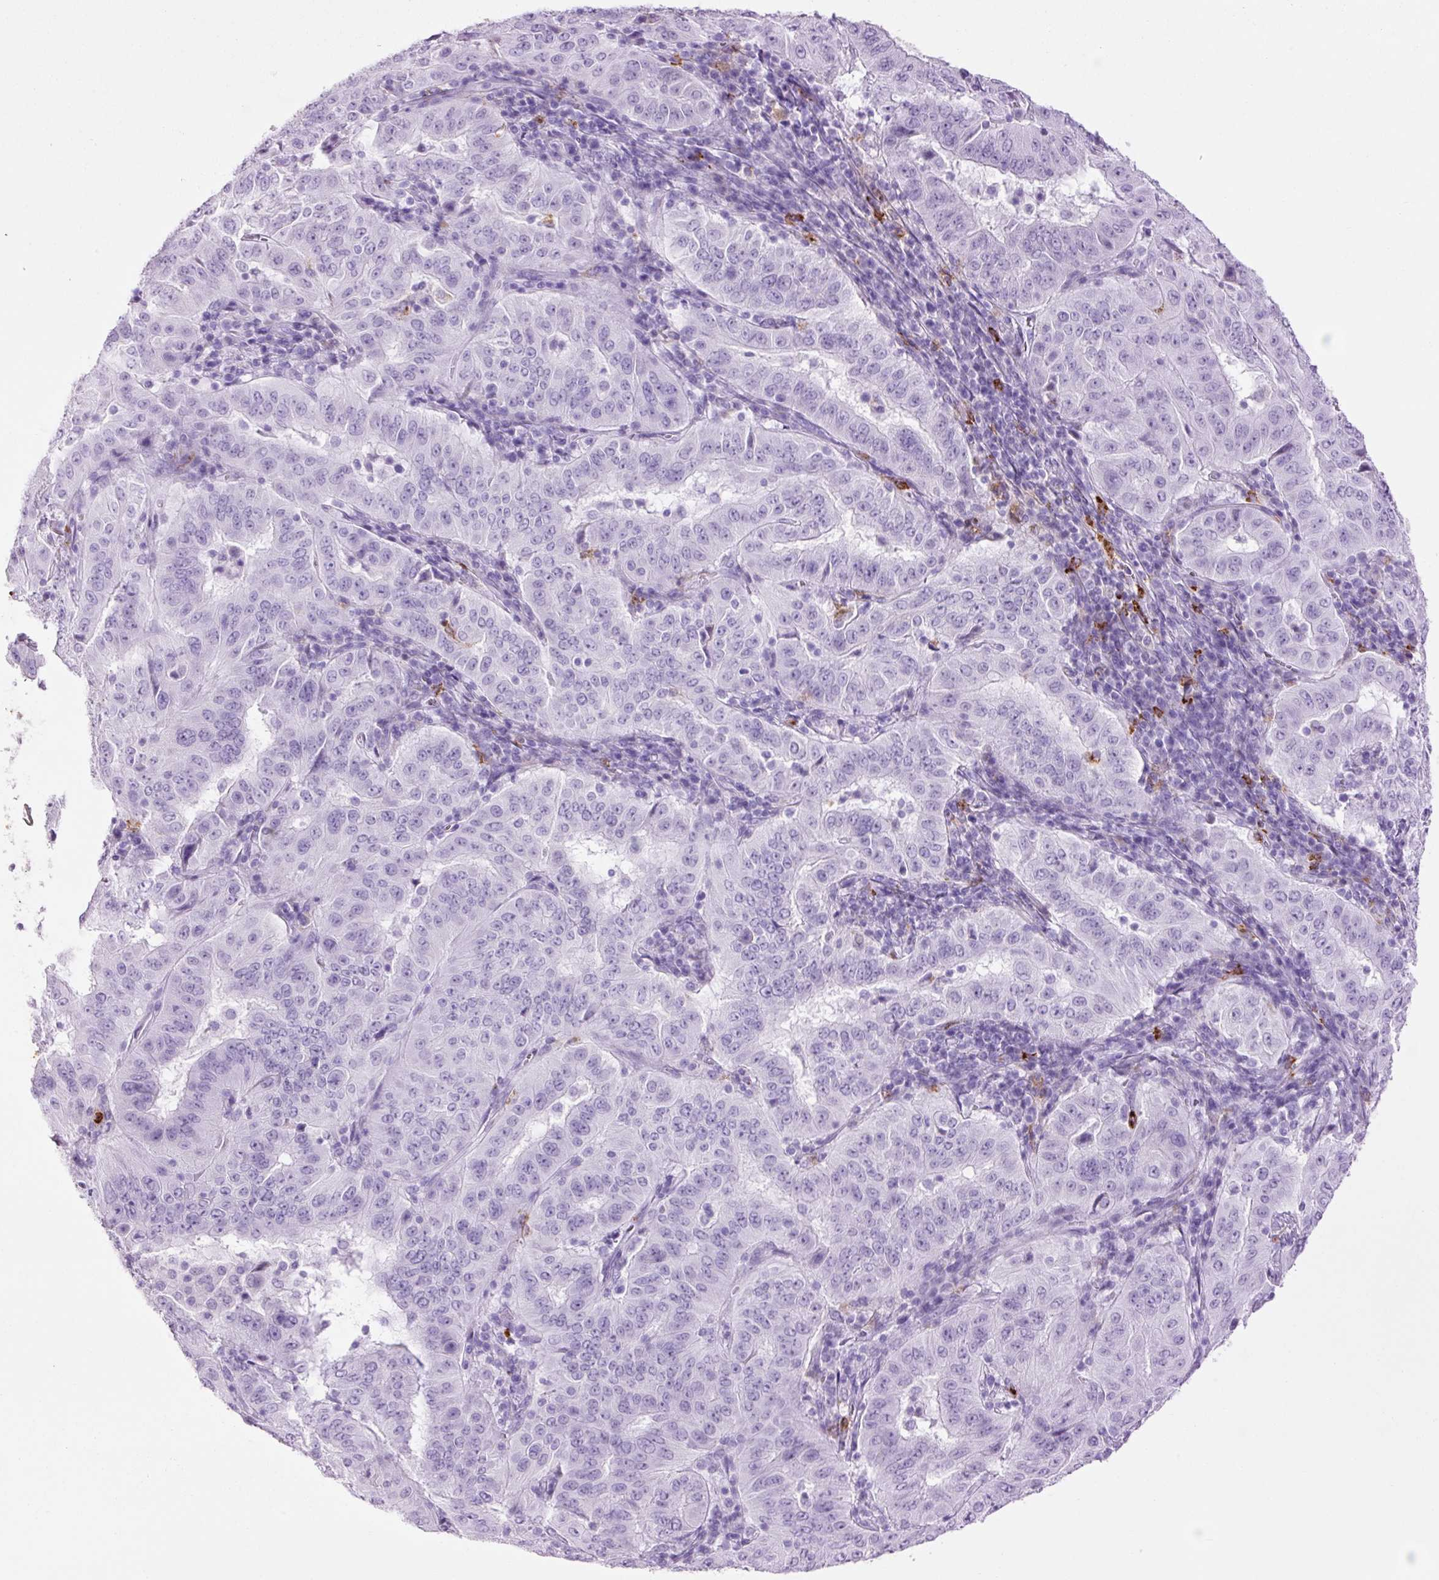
{"staining": {"intensity": "negative", "quantity": "none", "location": "none"}, "tissue": "pancreatic cancer", "cell_type": "Tumor cells", "image_type": "cancer", "snomed": [{"axis": "morphology", "description": "Adenocarcinoma, NOS"}, {"axis": "topography", "description": "Pancreas"}], "caption": "The histopathology image reveals no significant staining in tumor cells of pancreatic cancer (adenocarcinoma).", "gene": "LYZ", "patient": {"sex": "male", "age": 63}}